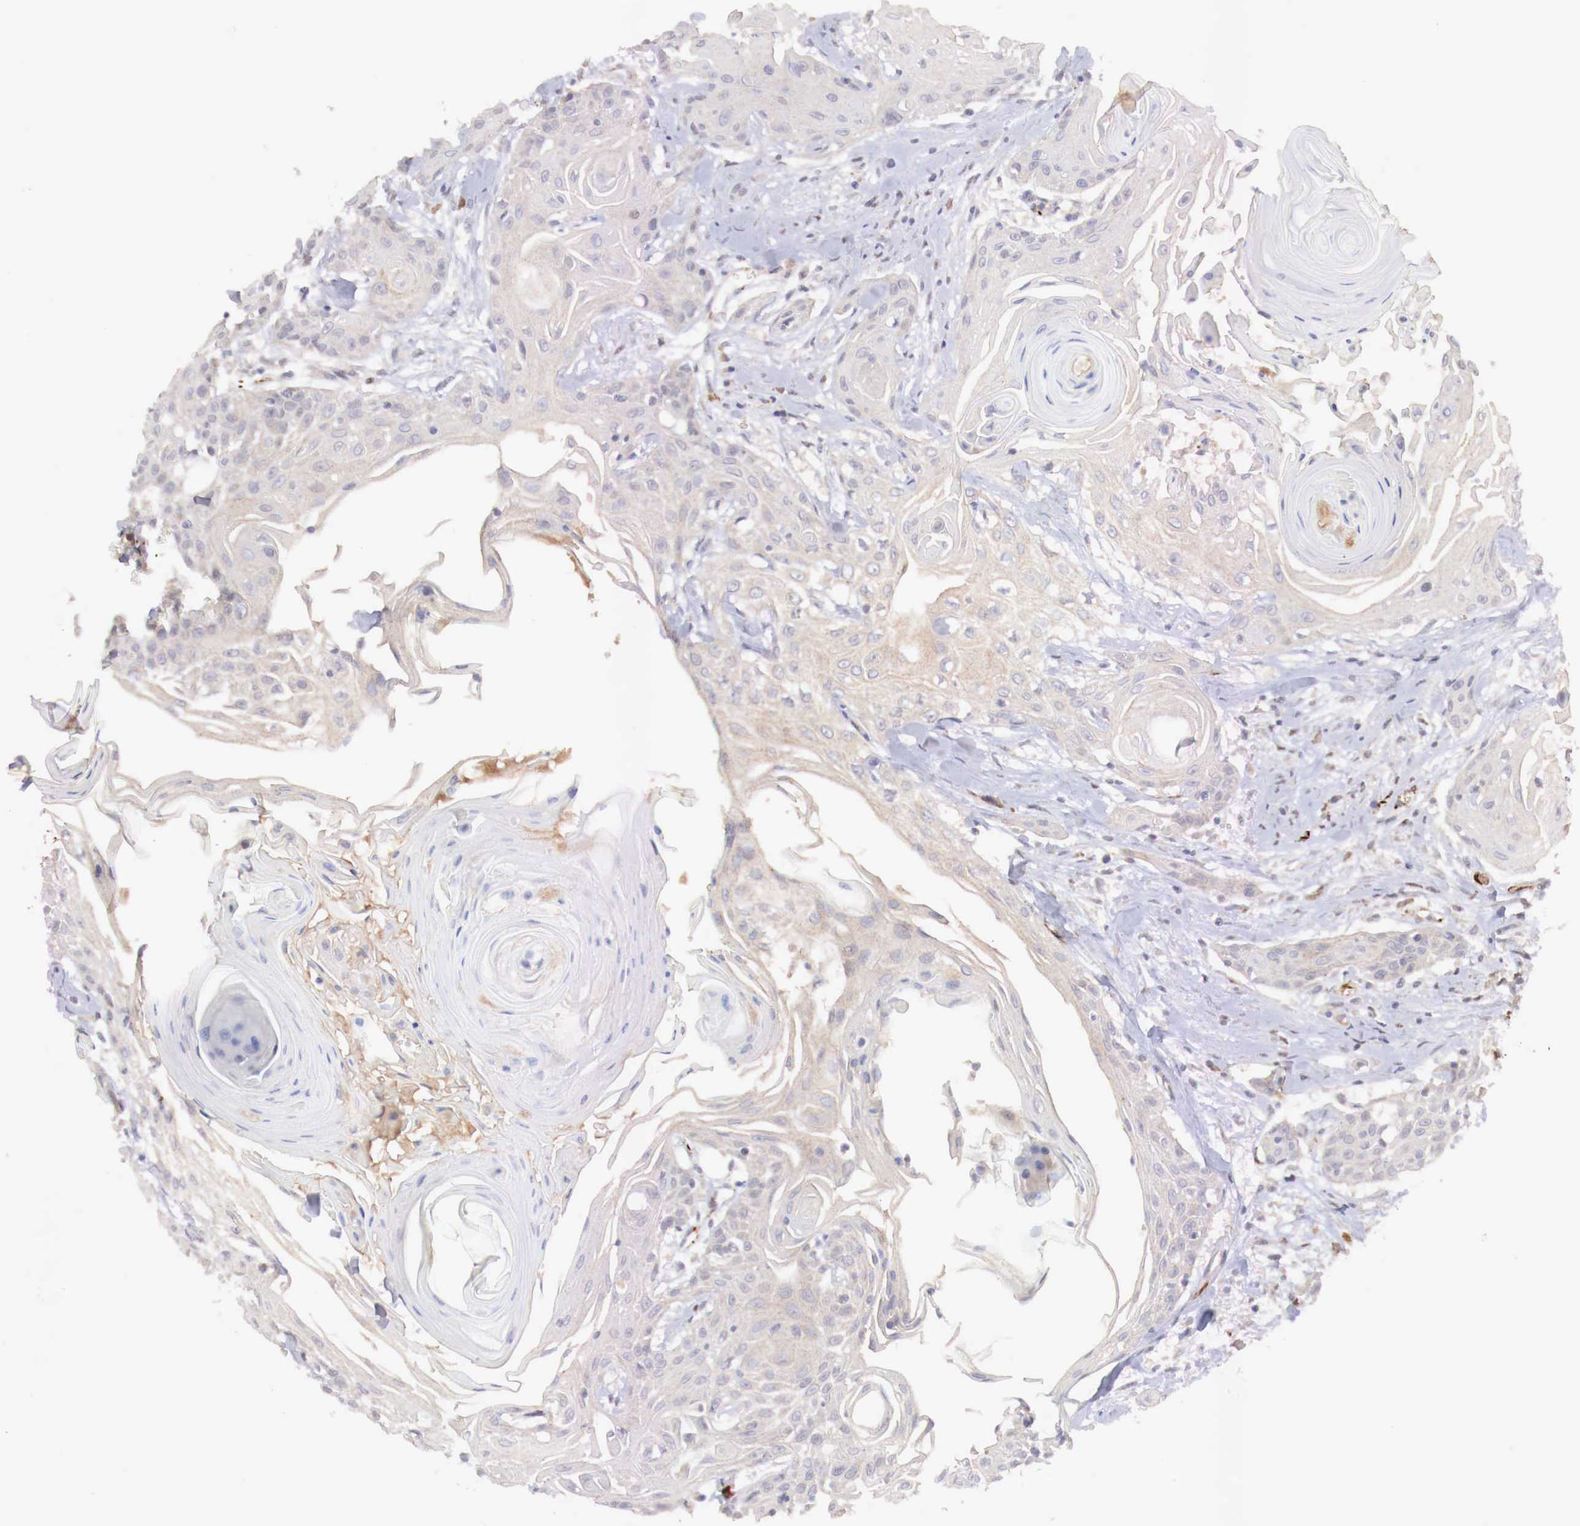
{"staining": {"intensity": "negative", "quantity": "none", "location": "none"}, "tissue": "head and neck cancer", "cell_type": "Tumor cells", "image_type": "cancer", "snomed": [{"axis": "morphology", "description": "Squamous cell carcinoma, NOS"}, {"axis": "morphology", "description": "Squamous cell carcinoma, metastatic, NOS"}, {"axis": "topography", "description": "Lymph node"}, {"axis": "topography", "description": "Salivary gland"}, {"axis": "topography", "description": "Head-Neck"}], "caption": "Head and neck cancer (metastatic squamous cell carcinoma) was stained to show a protein in brown. There is no significant positivity in tumor cells.", "gene": "WT1", "patient": {"sex": "female", "age": 74}}